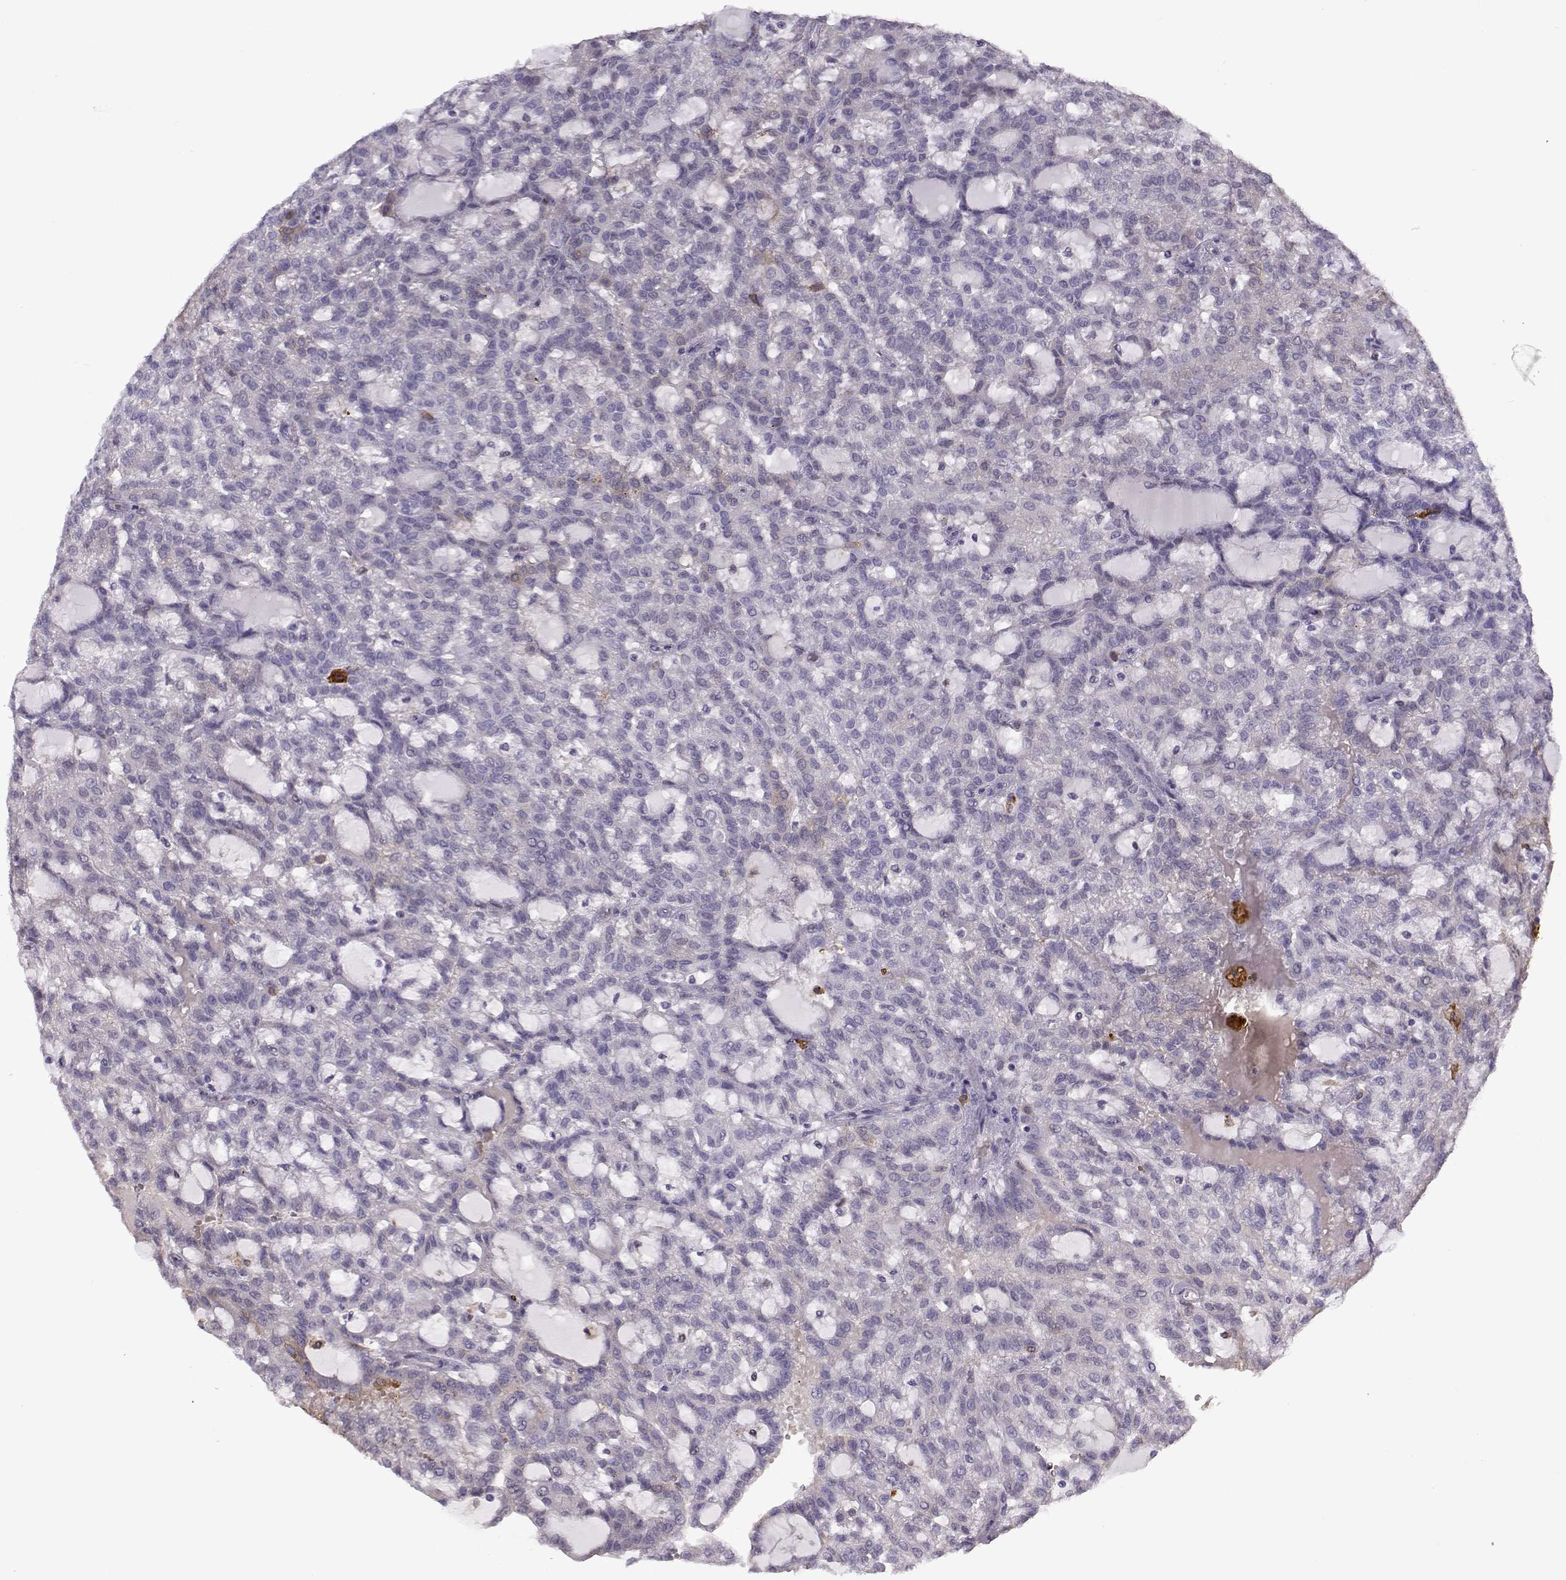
{"staining": {"intensity": "negative", "quantity": "none", "location": "none"}, "tissue": "renal cancer", "cell_type": "Tumor cells", "image_type": "cancer", "snomed": [{"axis": "morphology", "description": "Adenocarcinoma, NOS"}, {"axis": "topography", "description": "Kidney"}], "caption": "The immunohistochemistry (IHC) micrograph has no significant staining in tumor cells of renal adenocarcinoma tissue. Nuclei are stained in blue.", "gene": "UCP3", "patient": {"sex": "male", "age": 63}}